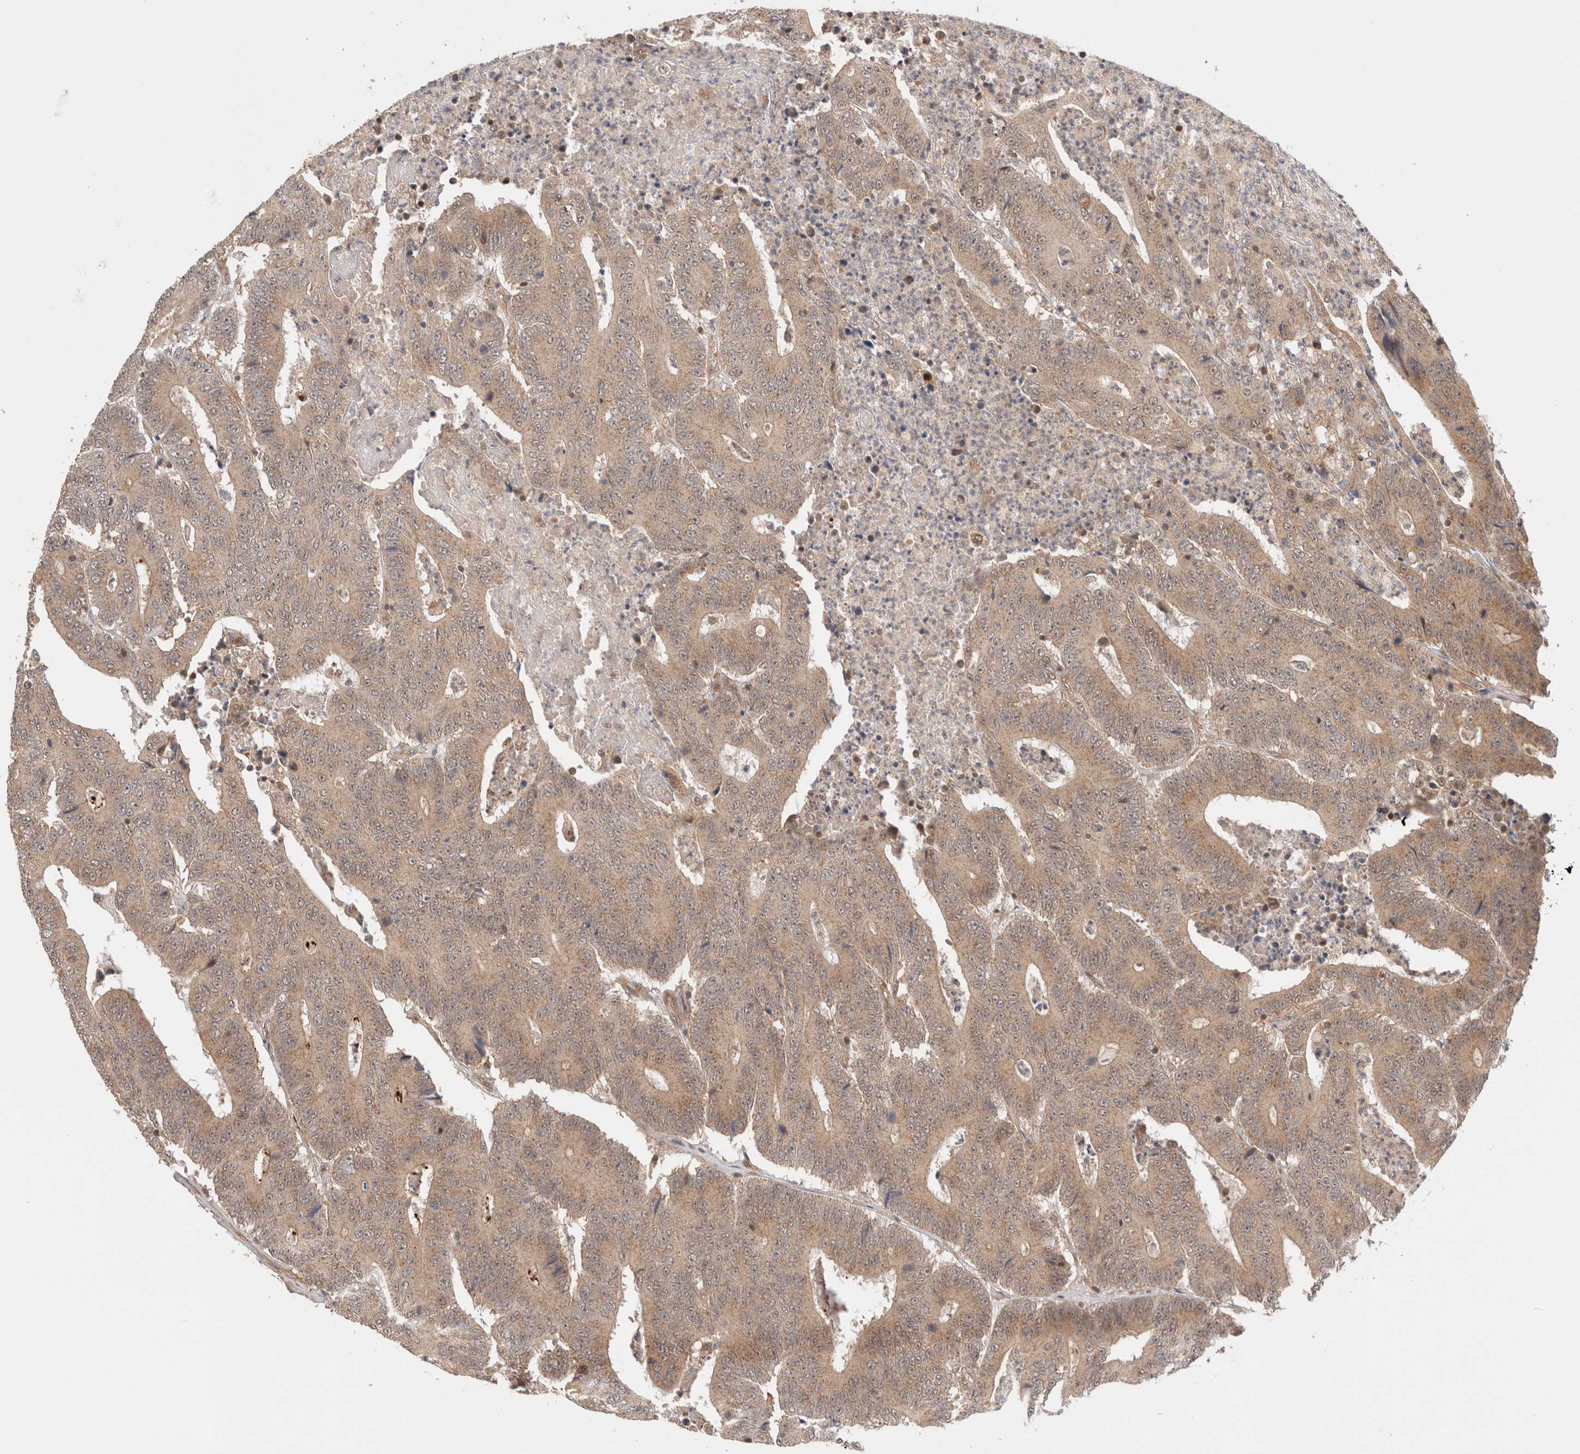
{"staining": {"intensity": "moderate", "quantity": ">75%", "location": "cytoplasmic/membranous"}, "tissue": "colorectal cancer", "cell_type": "Tumor cells", "image_type": "cancer", "snomed": [{"axis": "morphology", "description": "Adenocarcinoma, NOS"}, {"axis": "topography", "description": "Colon"}], "caption": "IHC image of neoplastic tissue: colorectal cancer (adenocarcinoma) stained using IHC shows medium levels of moderate protein expression localized specifically in the cytoplasmic/membranous of tumor cells, appearing as a cytoplasmic/membranous brown color.", "gene": "SIKE1", "patient": {"sex": "male", "age": 83}}